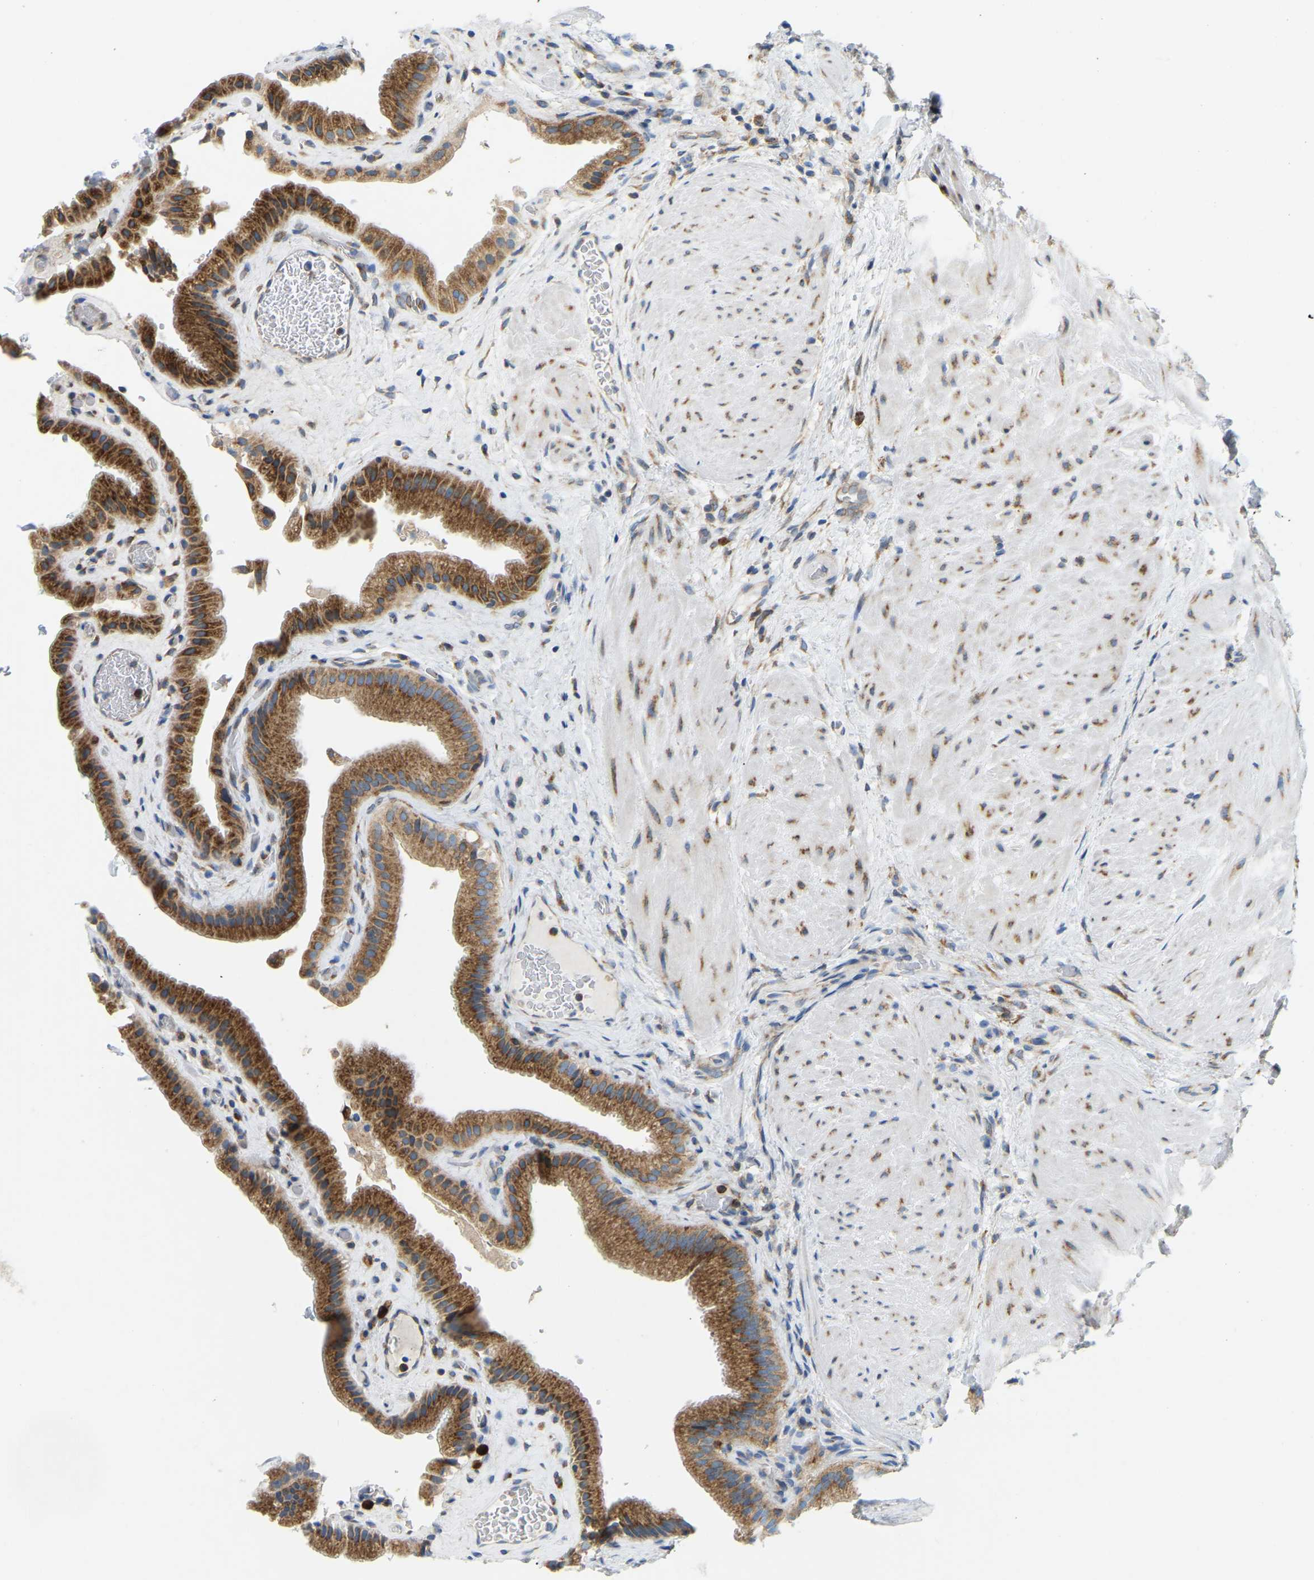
{"staining": {"intensity": "strong", "quantity": ">75%", "location": "cytoplasmic/membranous"}, "tissue": "gallbladder", "cell_type": "Glandular cells", "image_type": "normal", "snomed": [{"axis": "morphology", "description": "Normal tissue, NOS"}, {"axis": "topography", "description": "Gallbladder"}], "caption": "Normal gallbladder shows strong cytoplasmic/membranous expression in approximately >75% of glandular cells, visualized by immunohistochemistry.", "gene": "SND1", "patient": {"sex": "male", "age": 49}}